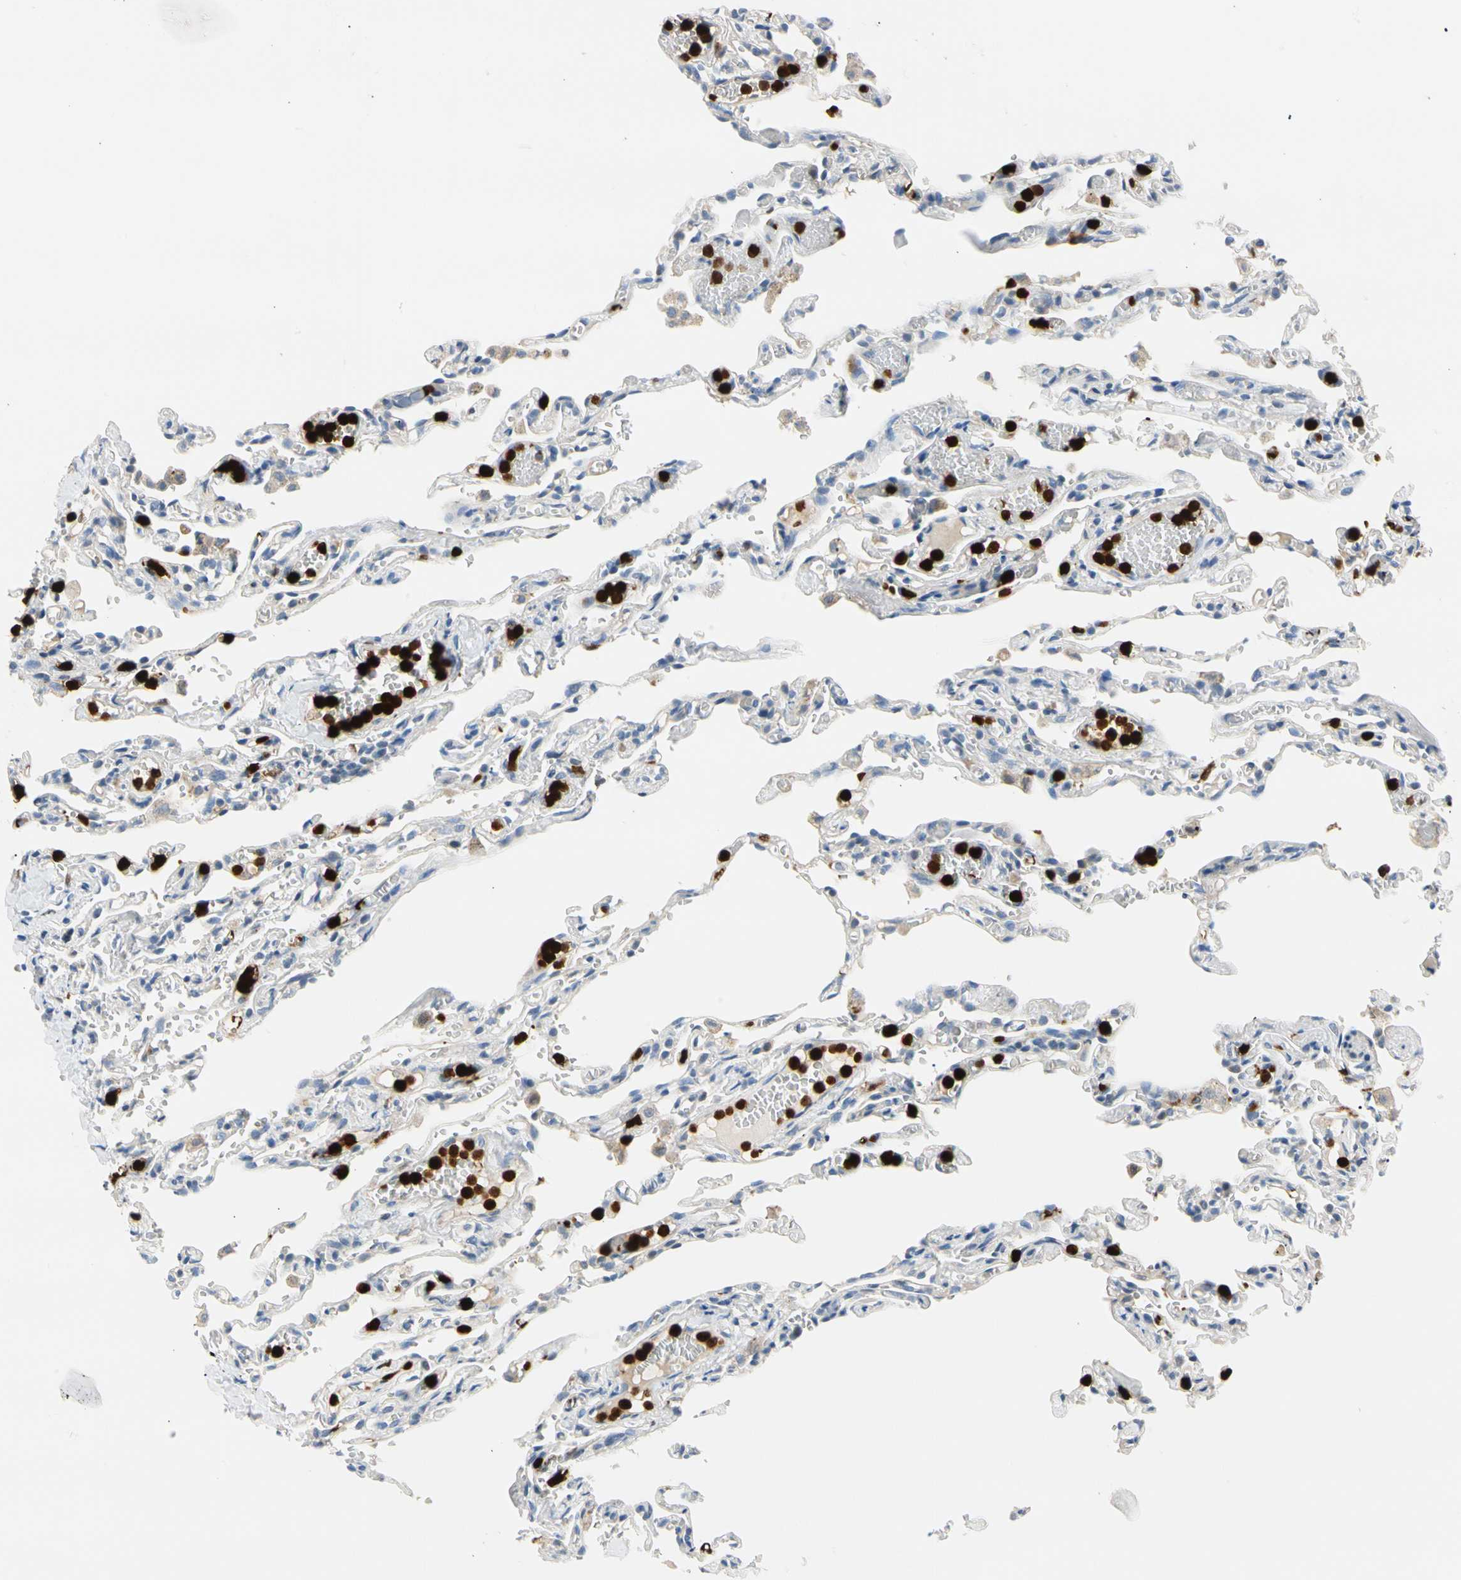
{"staining": {"intensity": "negative", "quantity": "none", "location": "none"}, "tissue": "lung", "cell_type": "Alveolar cells", "image_type": "normal", "snomed": [{"axis": "morphology", "description": "Normal tissue, NOS"}, {"axis": "topography", "description": "Lung"}], "caption": "High power microscopy photomicrograph of an immunohistochemistry (IHC) image of benign lung, revealing no significant positivity in alveolar cells. (Stains: DAB (3,3'-diaminobenzidine) immunohistochemistry with hematoxylin counter stain, Microscopy: brightfield microscopy at high magnification).", "gene": "TRAF5", "patient": {"sex": "male", "age": 21}}